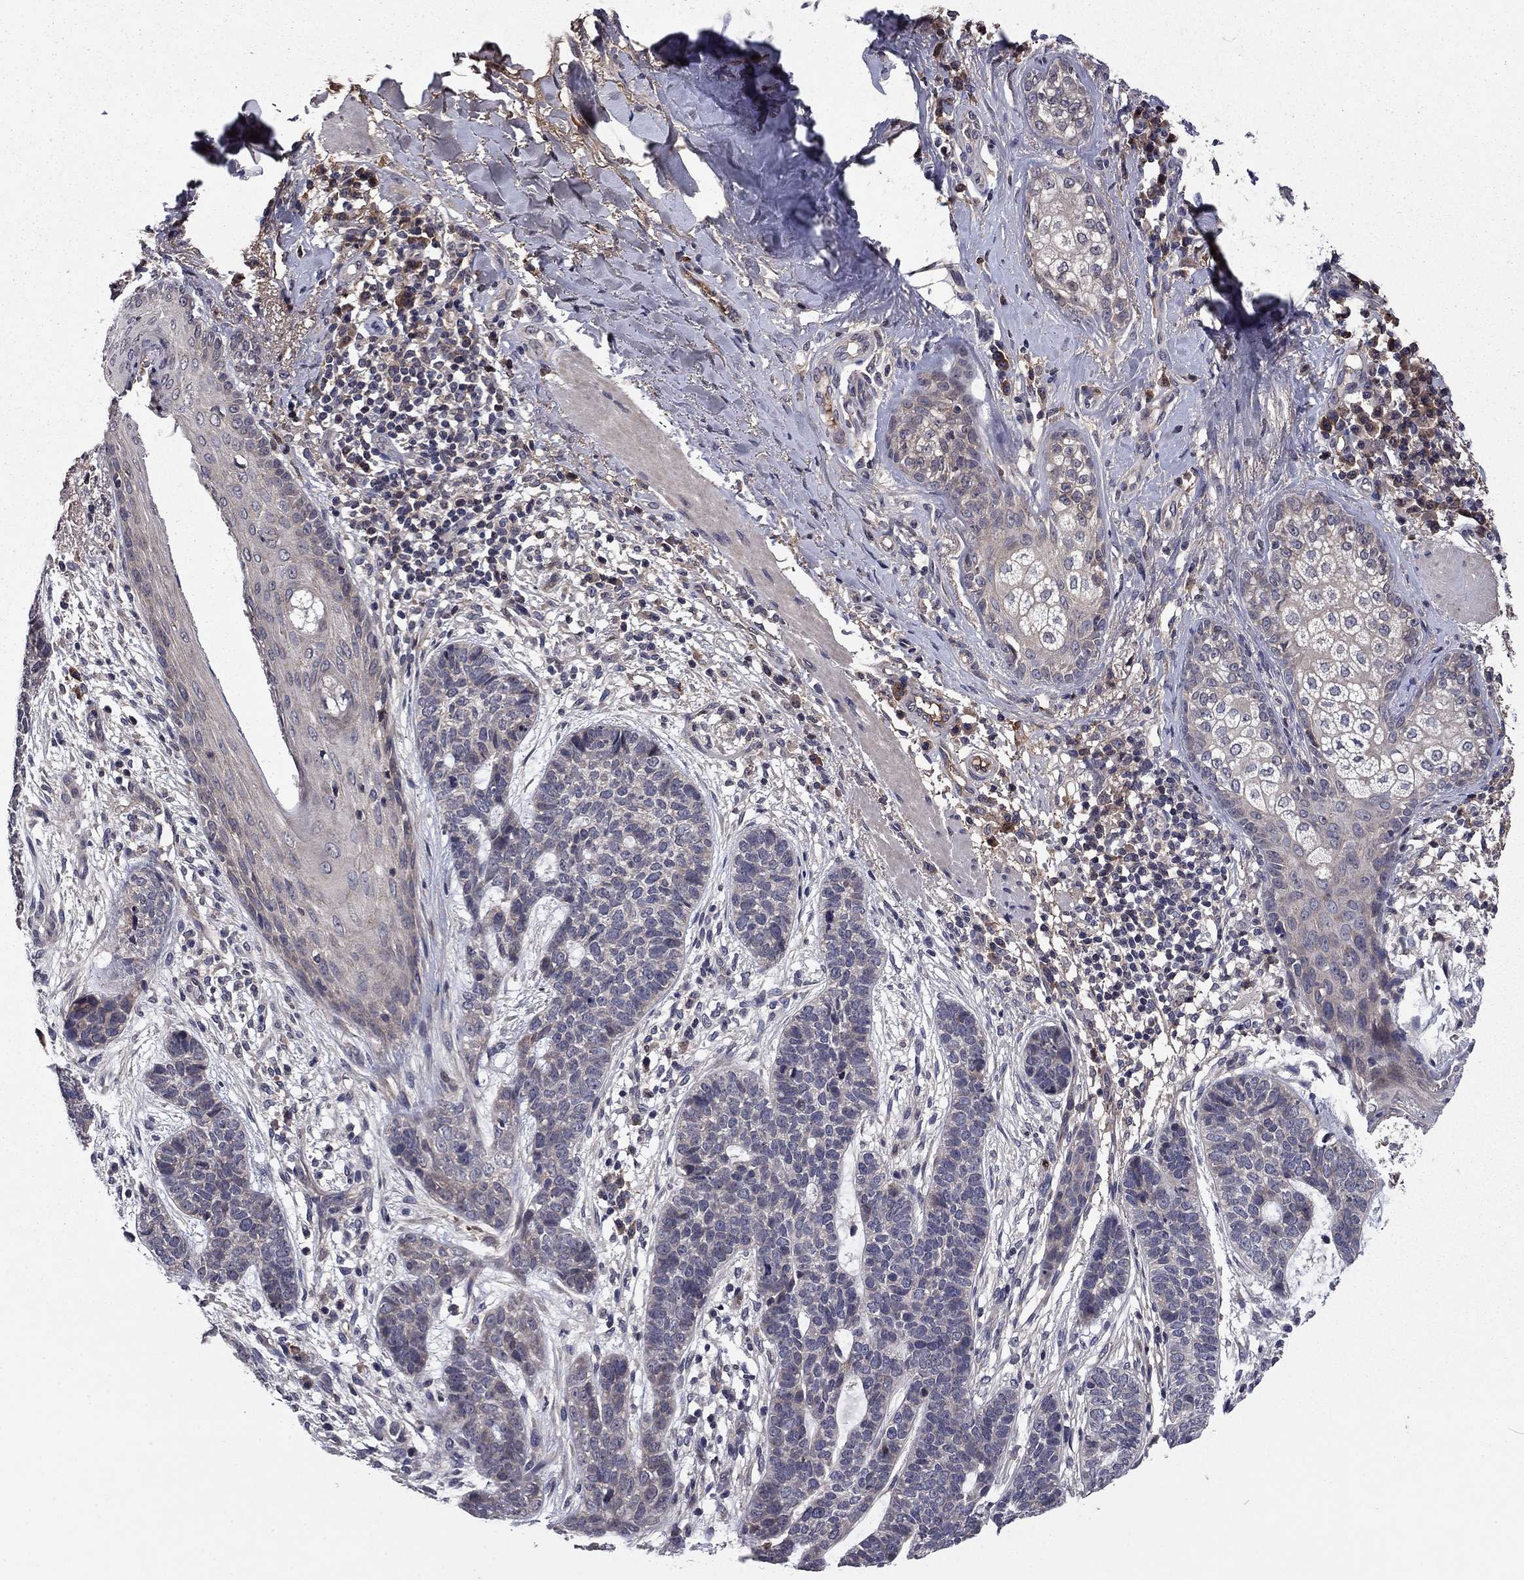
{"staining": {"intensity": "negative", "quantity": "none", "location": "none"}, "tissue": "skin cancer", "cell_type": "Tumor cells", "image_type": "cancer", "snomed": [{"axis": "morphology", "description": "Squamous cell carcinoma, NOS"}, {"axis": "topography", "description": "Skin"}], "caption": "High magnification brightfield microscopy of squamous cell carcinoma (skin) stained with DAB (3,3'-diaminobenzidine) (brown) and counterstained with hematoxylin (blue): tumor cells show no significant staining. (DAB IHC visualized using brightfield microscopy, high magnification).", "gene": "PROS1", "patient": {"sex": "male", "age": 88}}